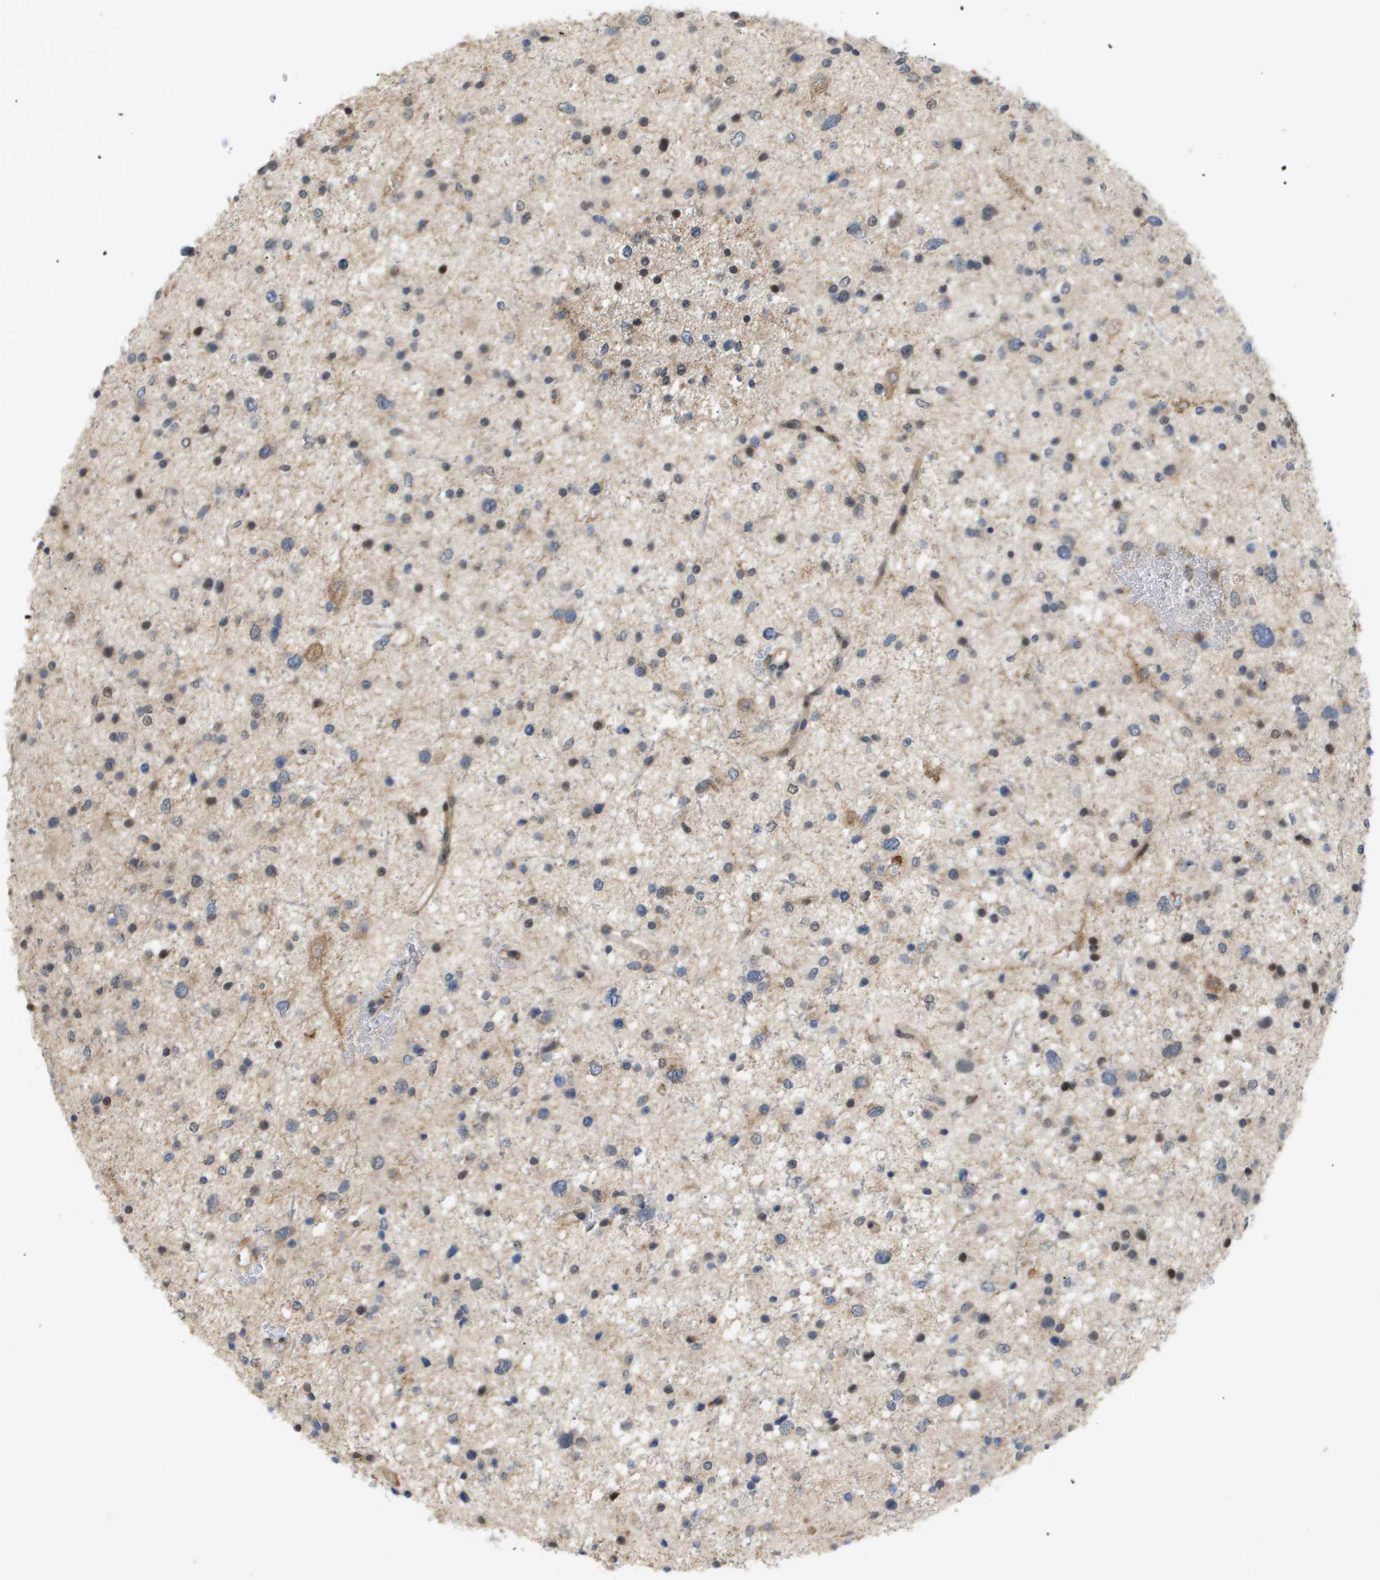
{"staining": {"intensity": "negative", "quantity": "none", "location": "none"}, "tissue": "glioma", "cell_type": "Tumor cells", "image_type": "cancer", "snomed": [{"axis": "morphology", "description": "Glioma, malignant, Low grade"}, {"axis": "topography", "description": "Brain"}], "caption": "Tumor cells show no significant protein expression in malignant glioma (low-grade). The staining was performed using DAB to visualize the protein expression in brown, while the nuclei were stained in blue with hematoxylin (Magnification: 20x).", "gene": "PDGFB", "patient": {"sex": "female", "age": 37}}